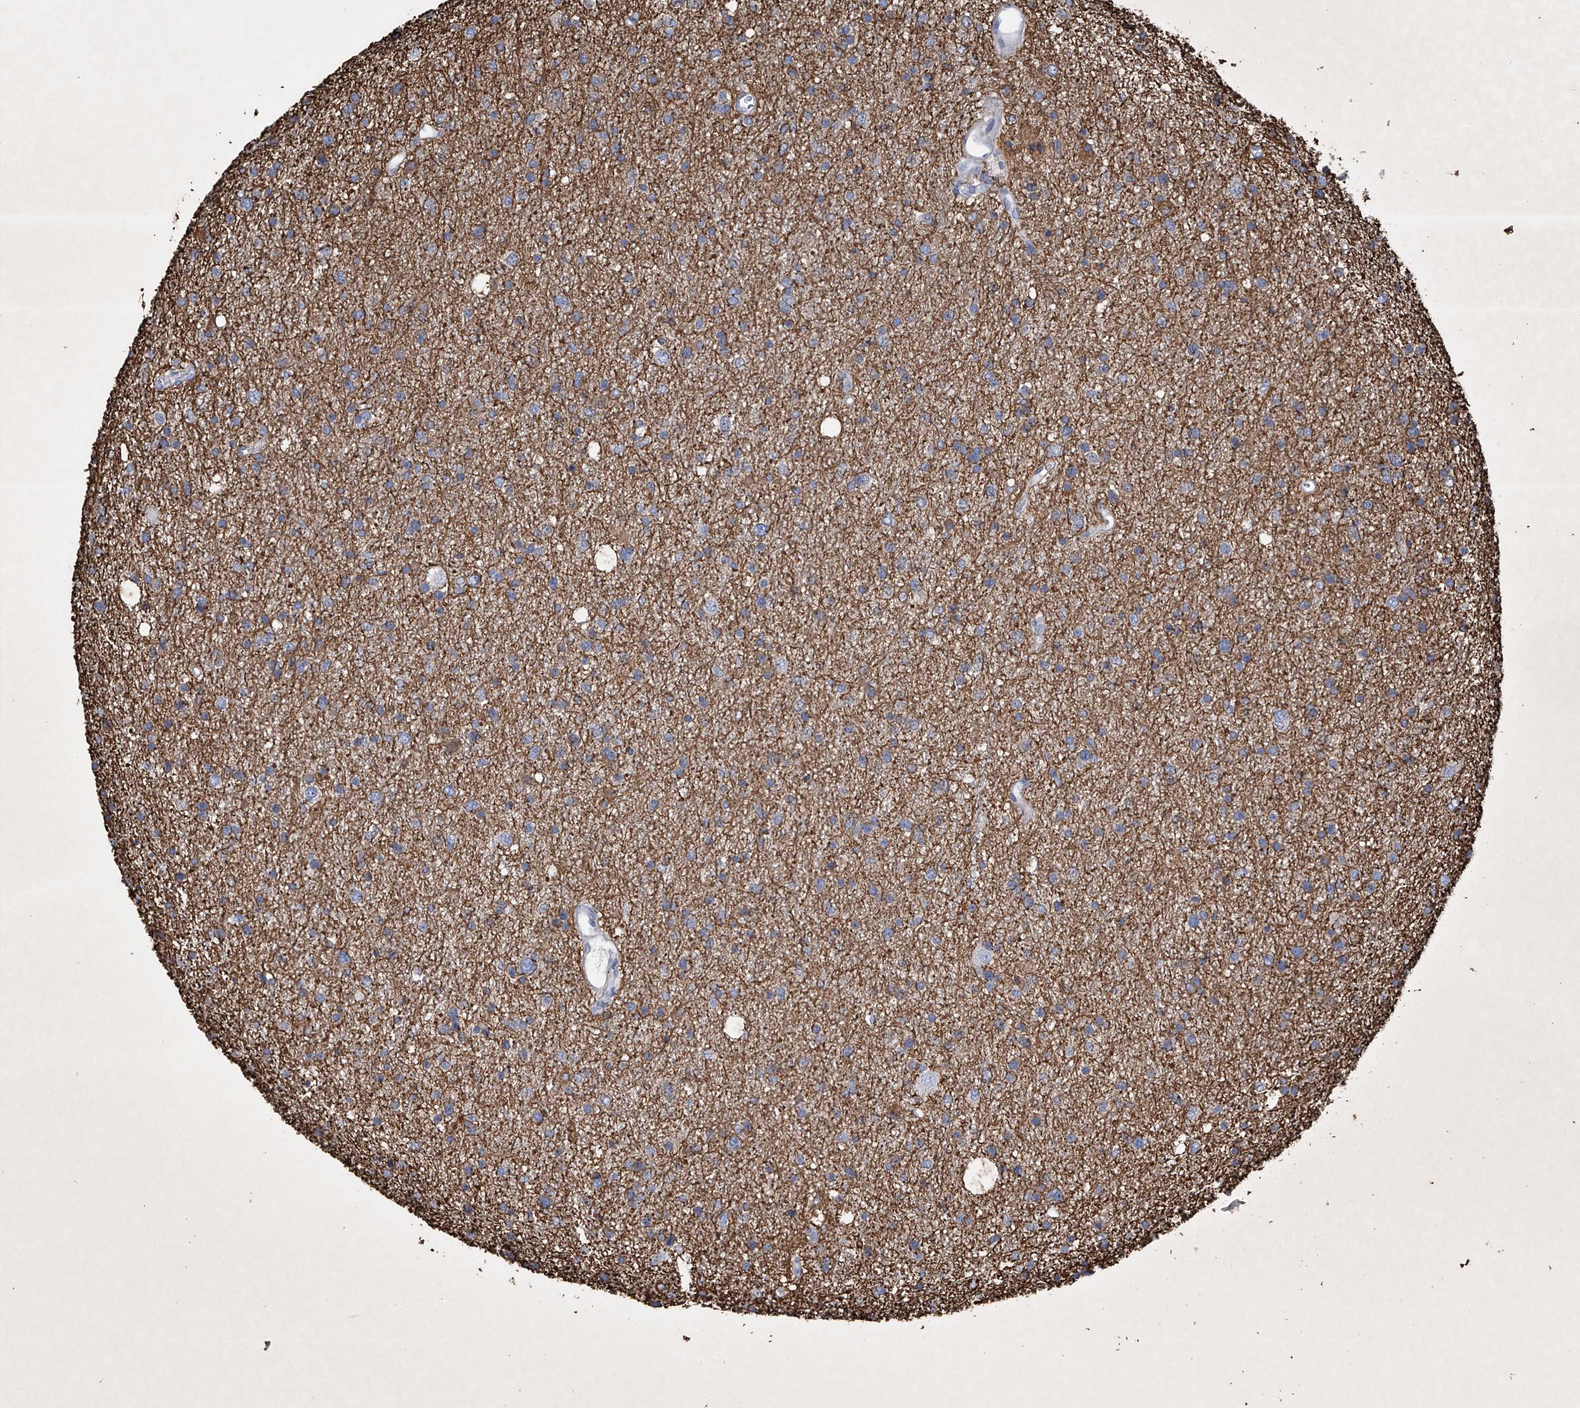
{"staining": {"intensity": "negative", "quantity": "none", "location": "none"}, "tissue": "glioma", "cell_type": "Tumor cells", "image_type": "cancer", "snomed": [{"axis": "morphology", "description": "Glioma, malignant, Low grade"}, {"axis": "topography", "description": "Brain"}], "caption": "Immunohistochemistry micrograph of low-grade glioma (malignant) stained for a protein (brown), which shows no expression in tumor cells.", "gene": "ADRA1A", "patient": {"sex": "female", "age": 37}}